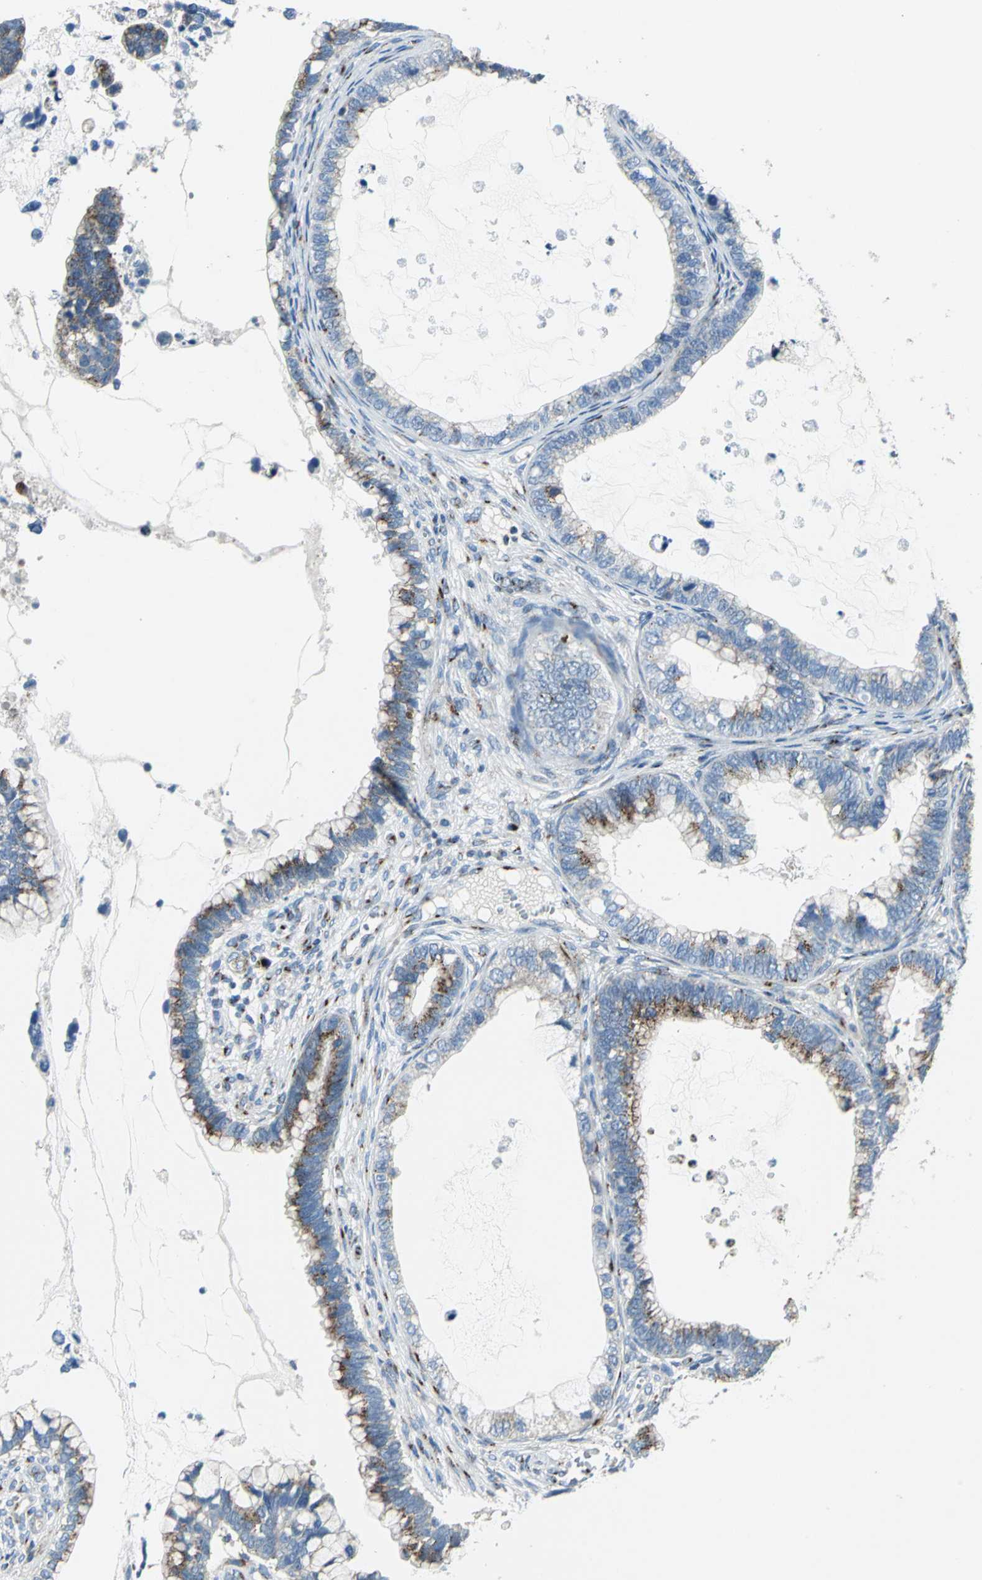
{"staining": {"intensity": "strong", "quantity": "25%-75%", "location": "cytoplasmic/membranous"}, "tissue": "cervical cancer", "cell_type": "Tumor cells", "image_type": "cancer", "snomed": [{"axis": "morphology", "description": "Adenocarcinoma, NOS"}, {"axis": "topography", "description": "Cervix"}], "caption": "Protein expression analysis of cervical cancer displays strong cytoplasmic/membranous expression in about 25%-75% of tumor cells.", "gene": "GPR3", "patient": {"sex": "female", "age": 44}}